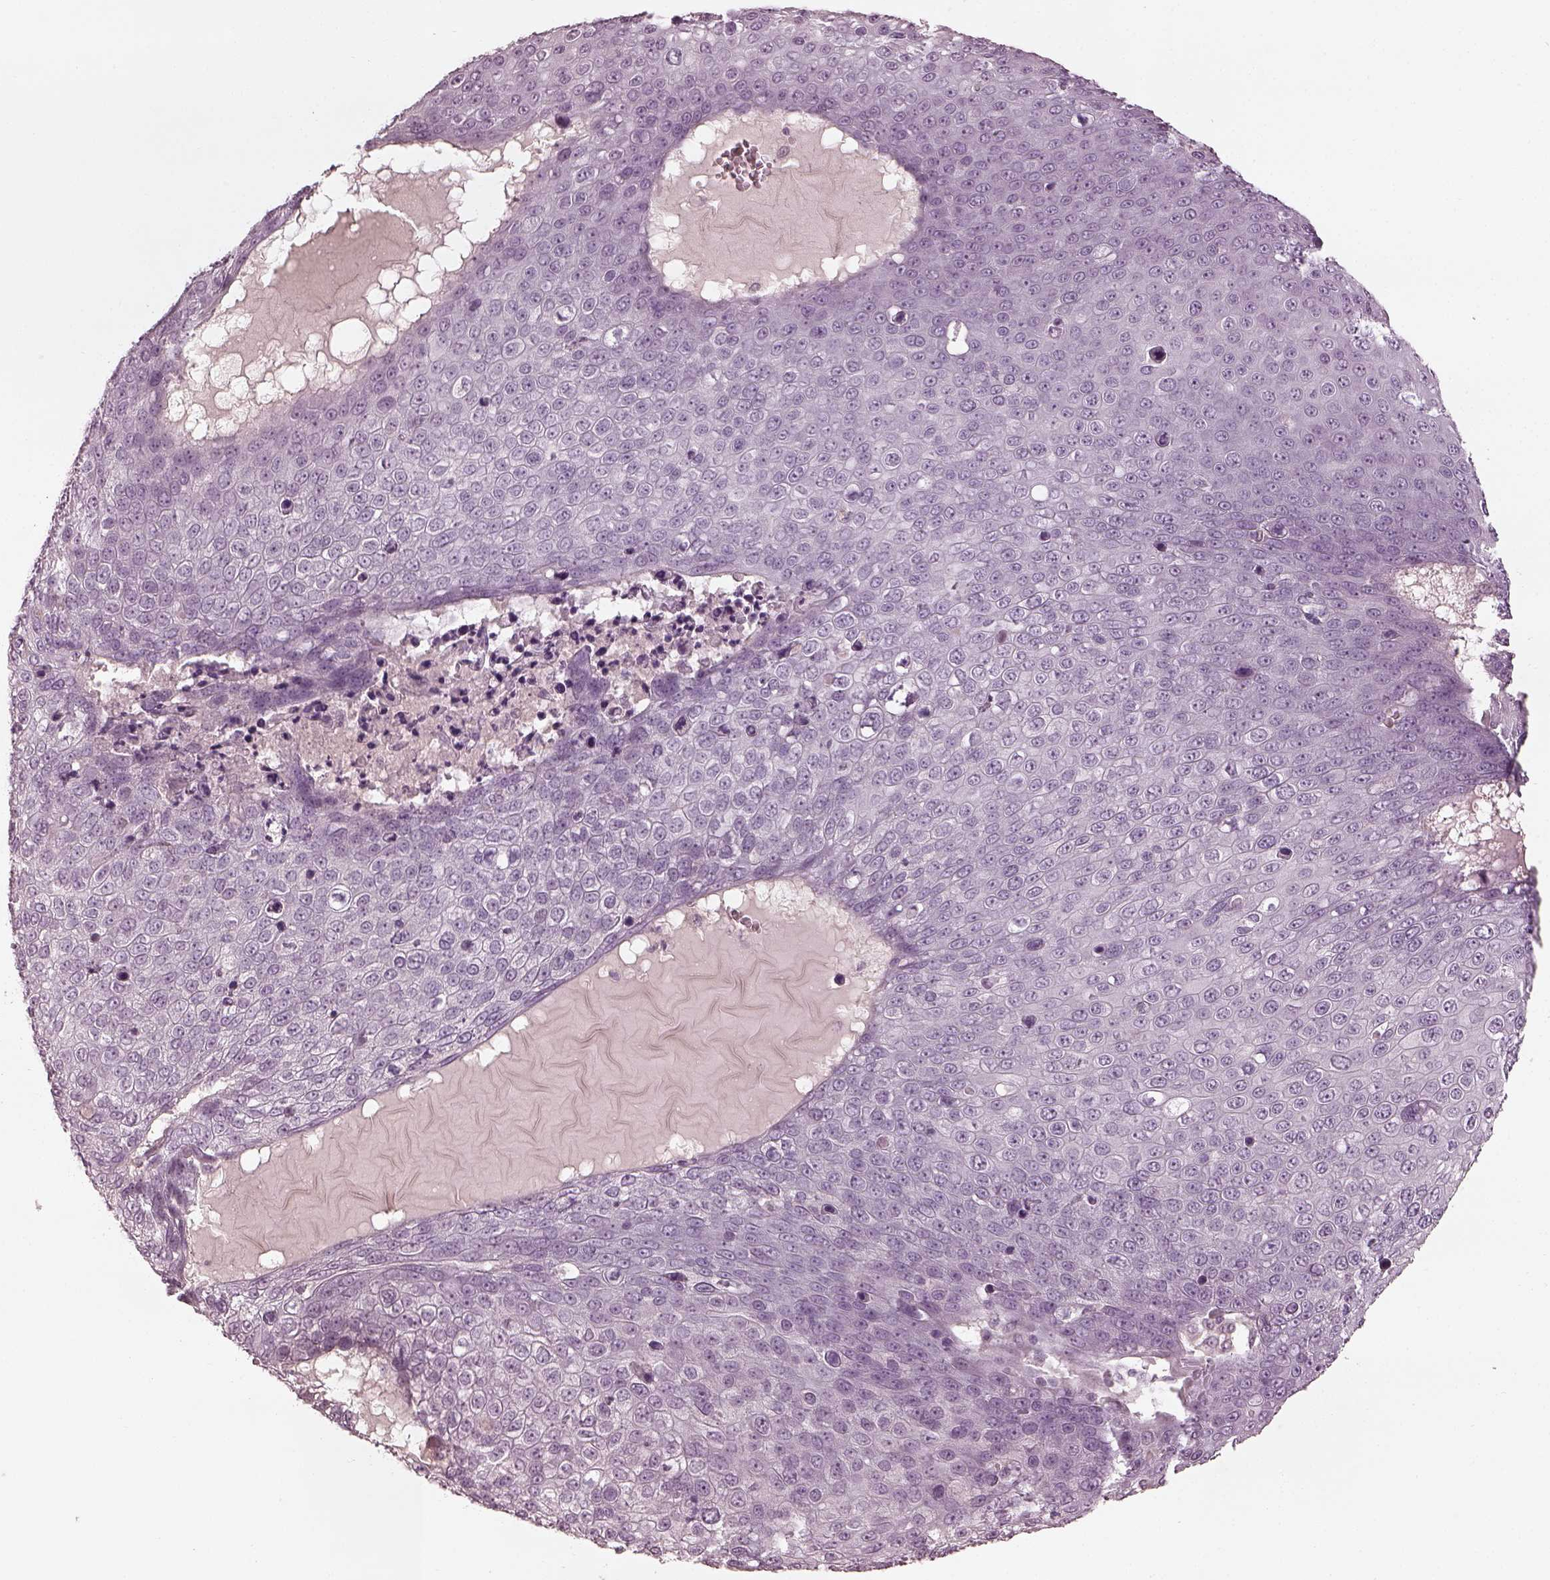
{"staining": {"intensity": "negative", "quantity": "none", "location": "none"}, "tissue": "skin cancer", "cell_type": "Tumor cells", "image_type": "cancer", "snomed": [{"axis": "morphology", "description": "Squamous cell carcinoma, NOS"}, {"axis": "topography", "description": "Skin"}], "caption": "The image shows no staining of tumor cells in skin cancer (squamous cell carcinoma).", "gene": "ADRB3", "patient": {"sex": "male", "age": 71}}